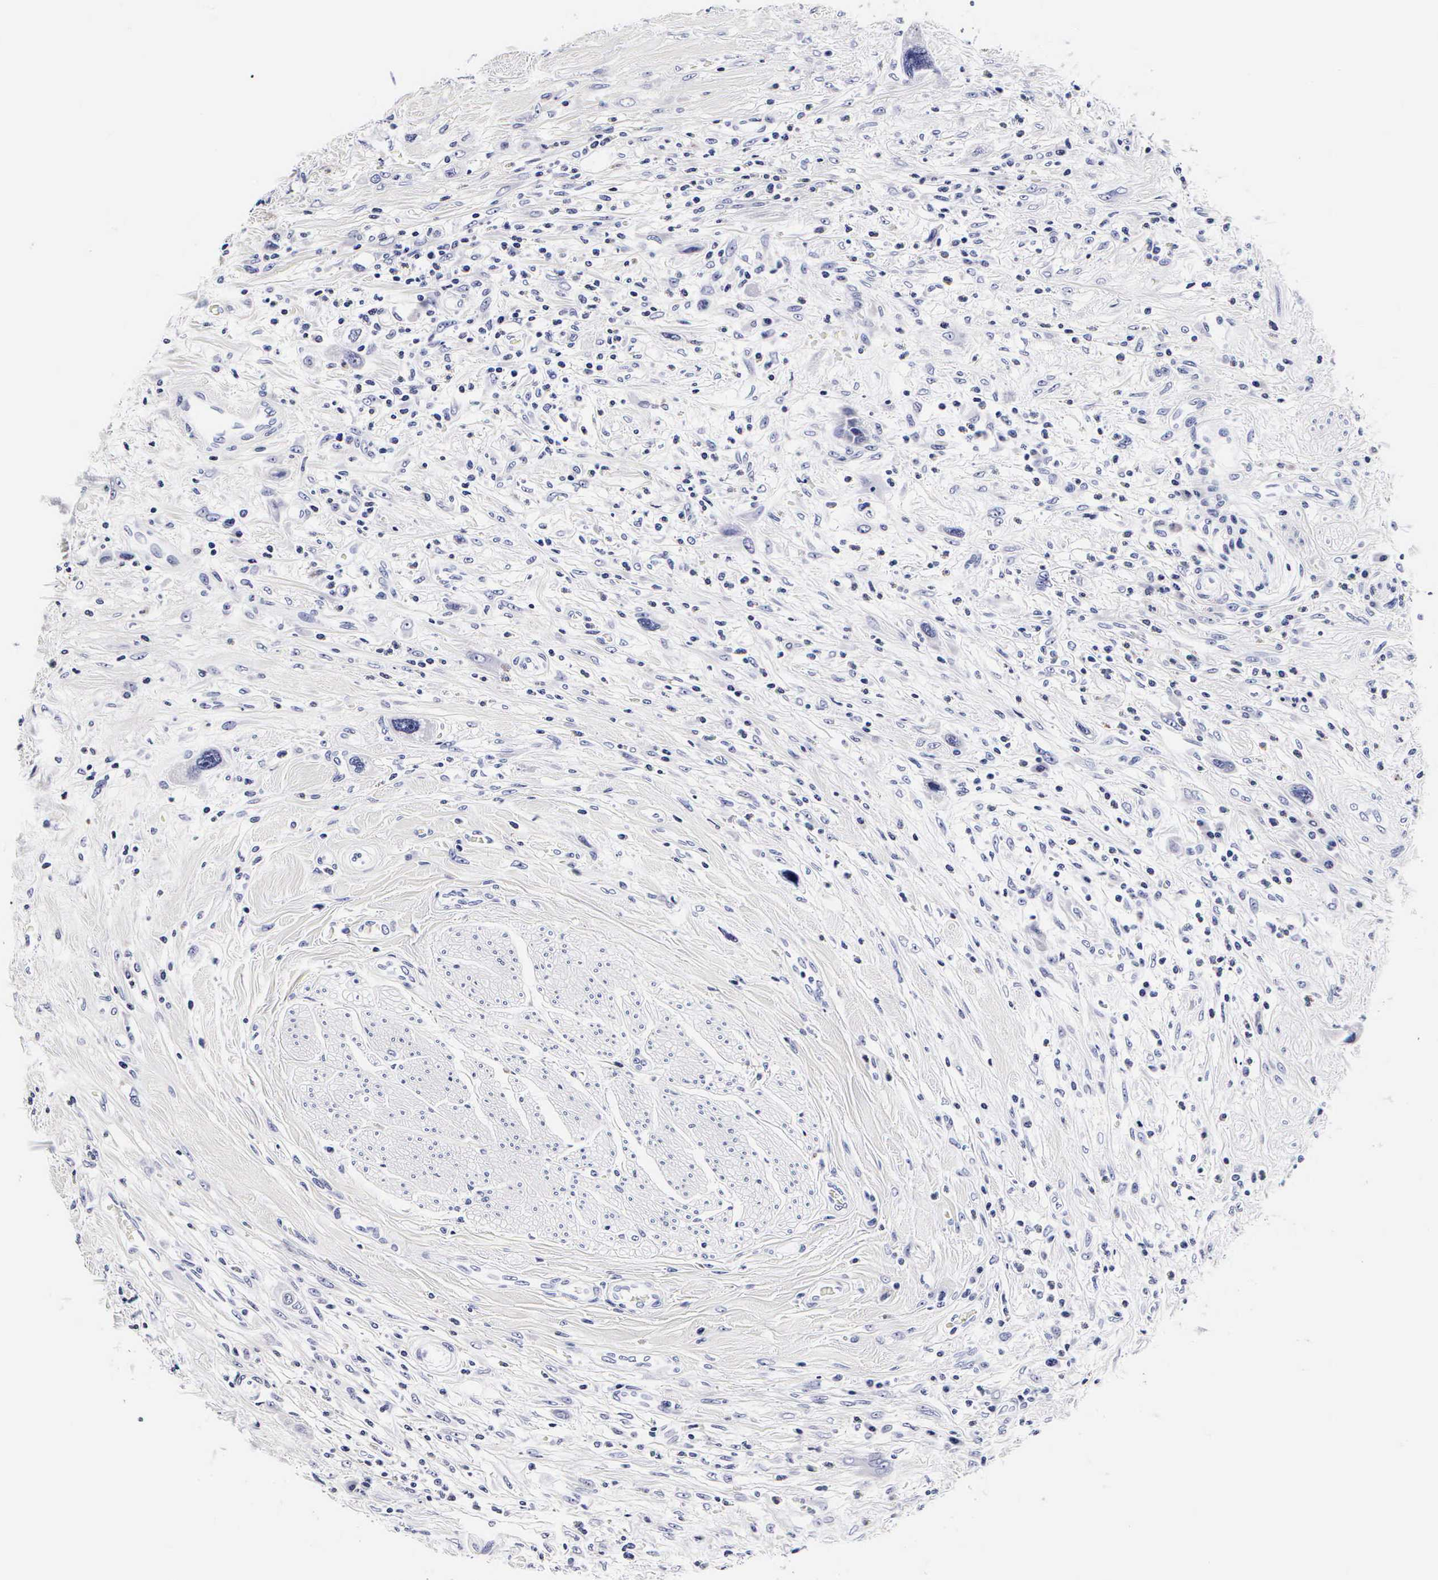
{"staining": {"intensity": "negative", "quantity": "none", "location": "none"}, "tissue": "urothelial cancer", "cell_type": "Tumor cells", "image_type": "cancer", "snomed": [{"axis": "morphology", "description": "Urothelial carcinoma, High grade"}, {"axis": "topography", "description": "Urinary bladder"}], "caption": "Urothelial cancer was stained to show a protein in brown. There is no significant staining in tumor cells.", "gene": "RNASE6", "patient": {"sex": "male", "age": 50}}